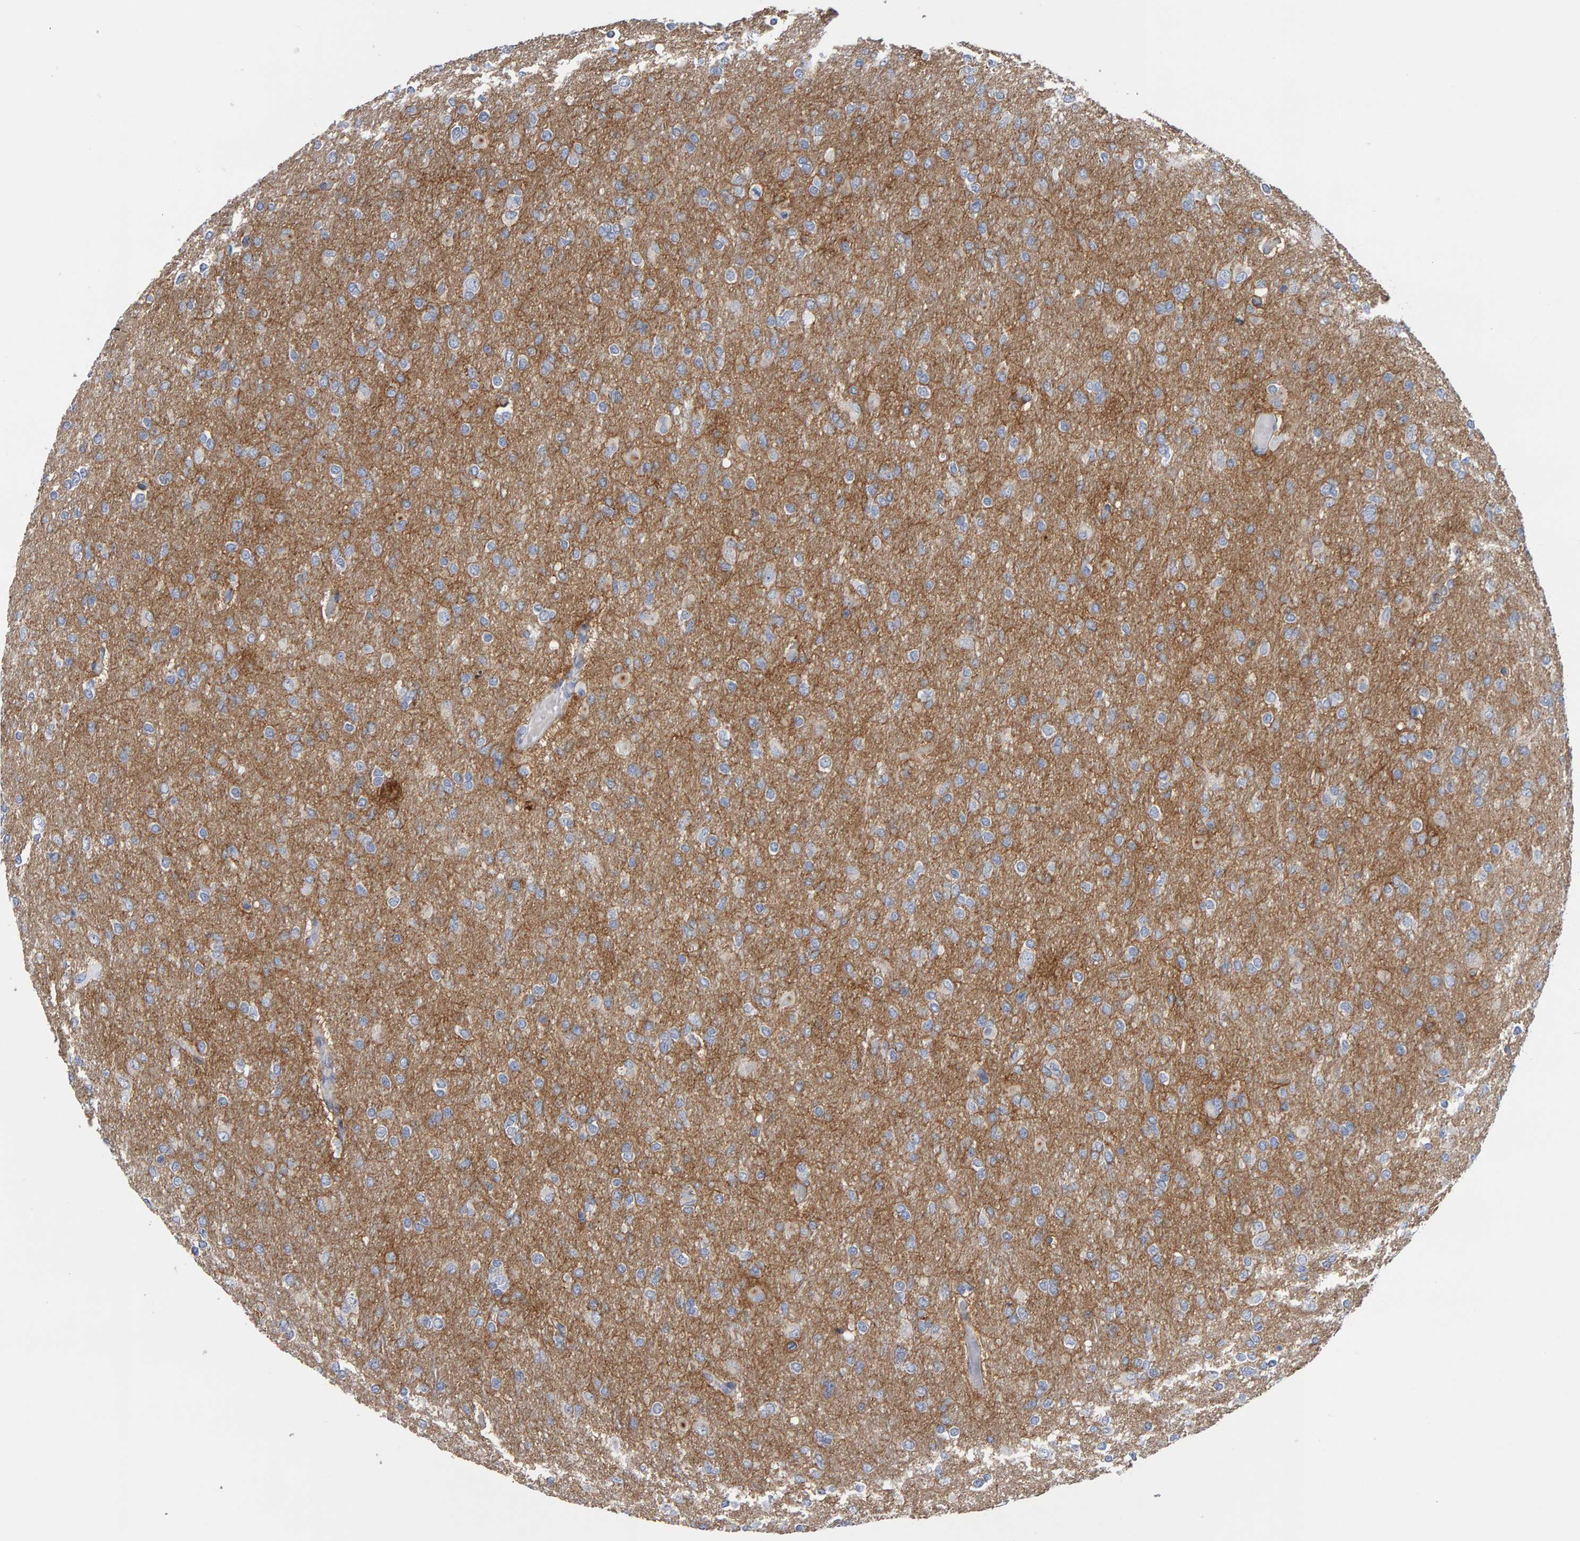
{"staining": {"intensity": "negative", "quantity": "none", "location": "none"}, "tissue": "glioma", "cell_type": "Tumor cells", "image_type": "cancer", "snomed": [{"axis": "morphology", "description": "Glioma, malignant, High grade"}, {"axis": "topography", "description": "Cerebral cortex"}], "caption": "This is an immunohistochemistry micrograph of malignant high-grade glioma. There is no staining in tumor cells.", "gene": "CD38", "patient": {"sex": "female", "age": 36}}